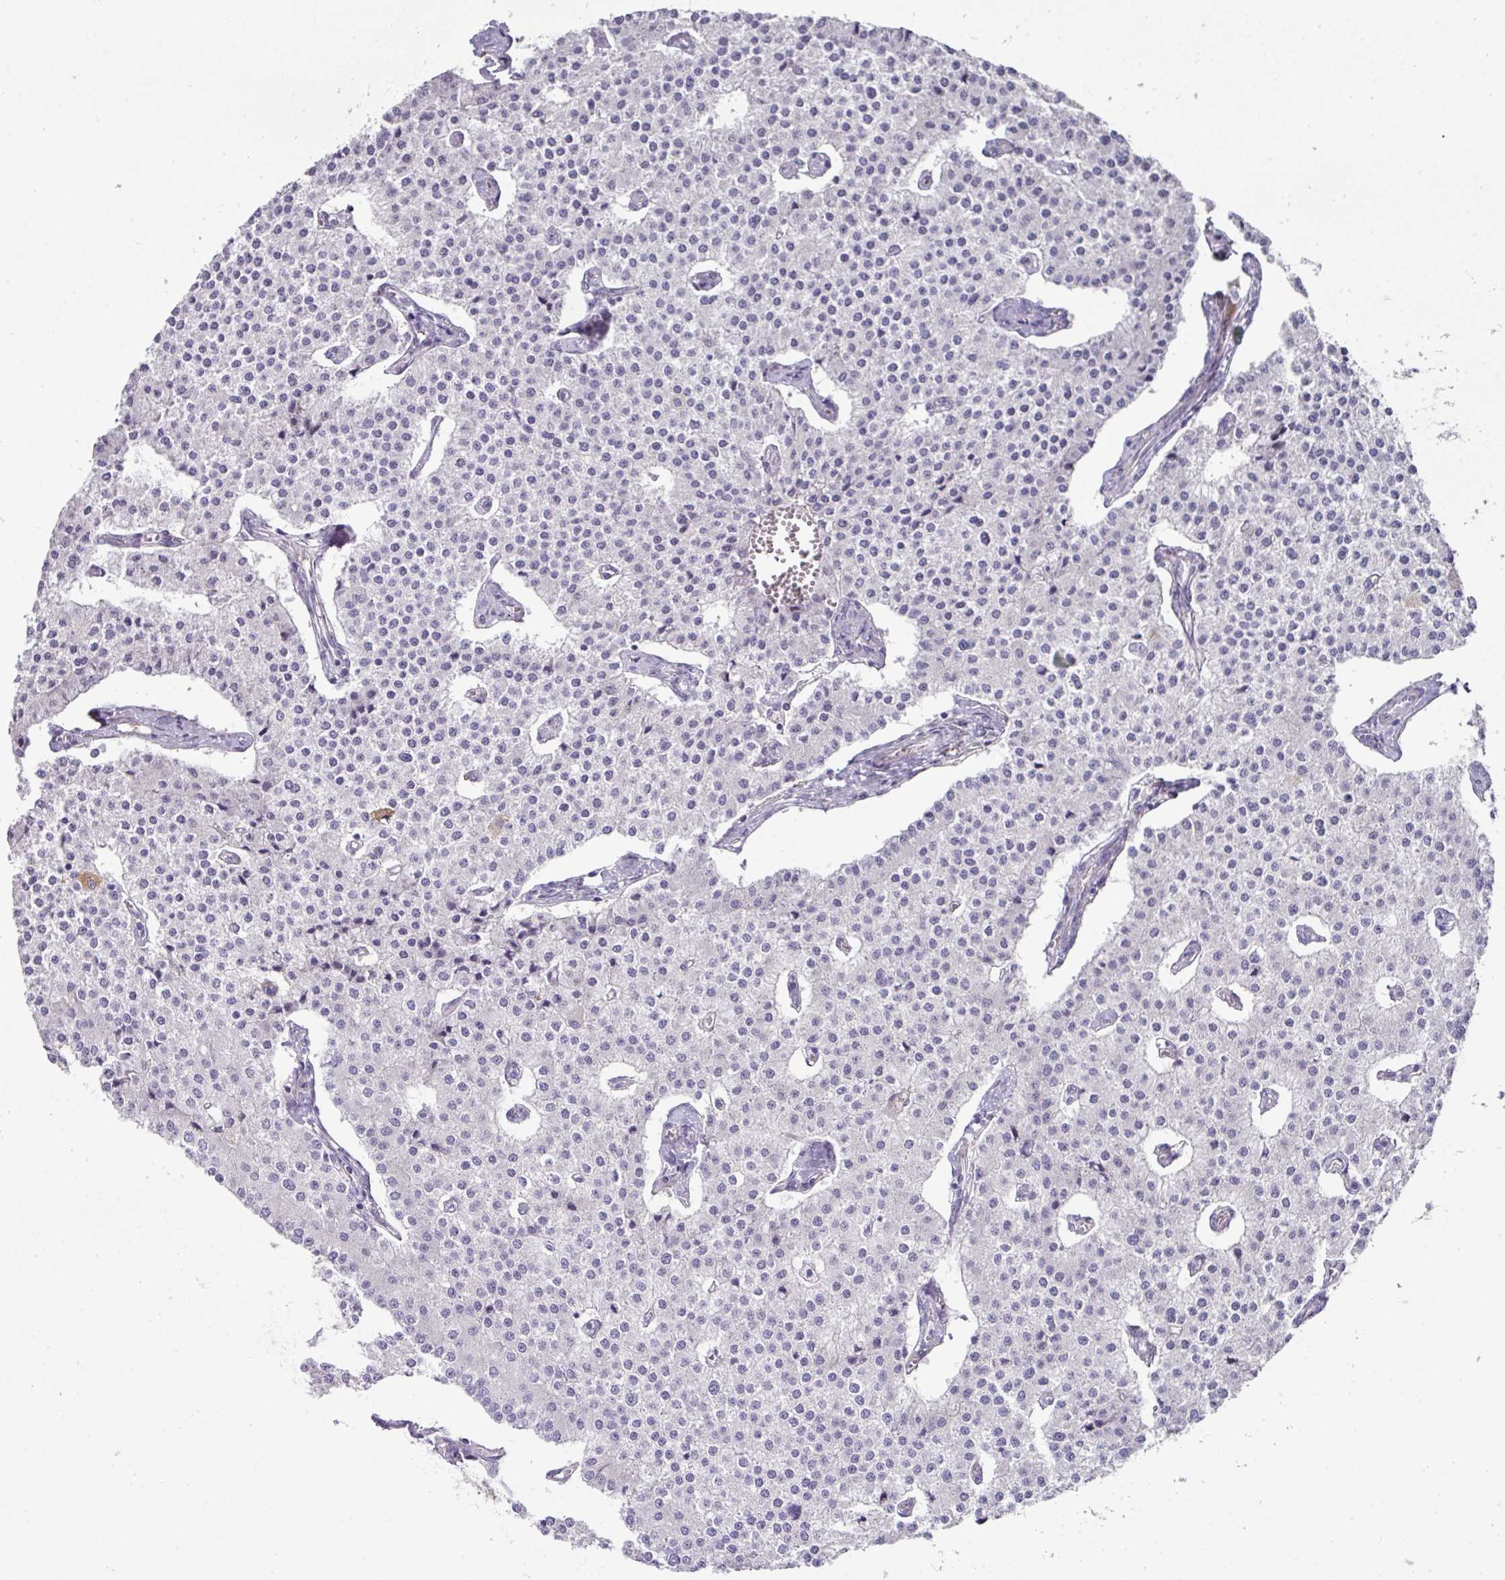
{"staining": {"intensity": "negative", "quantity": "none", "location": "none"}, "tissue": "carcinoid", "cell_type": "Tumor cells", "image_type": "cancer", "snomed": [{"axis": "morphology", "description": "Carcinoid, malignant, NOS"}, {"axis": "topography", "description": "Colon"}], "caption": "This is a image of immunohistochemistry (IHC) staining of carcinoid, which shows no positivity in tumor cells.", "gene": "FGF17", "patient": {"sex": "female", "age": 52}}